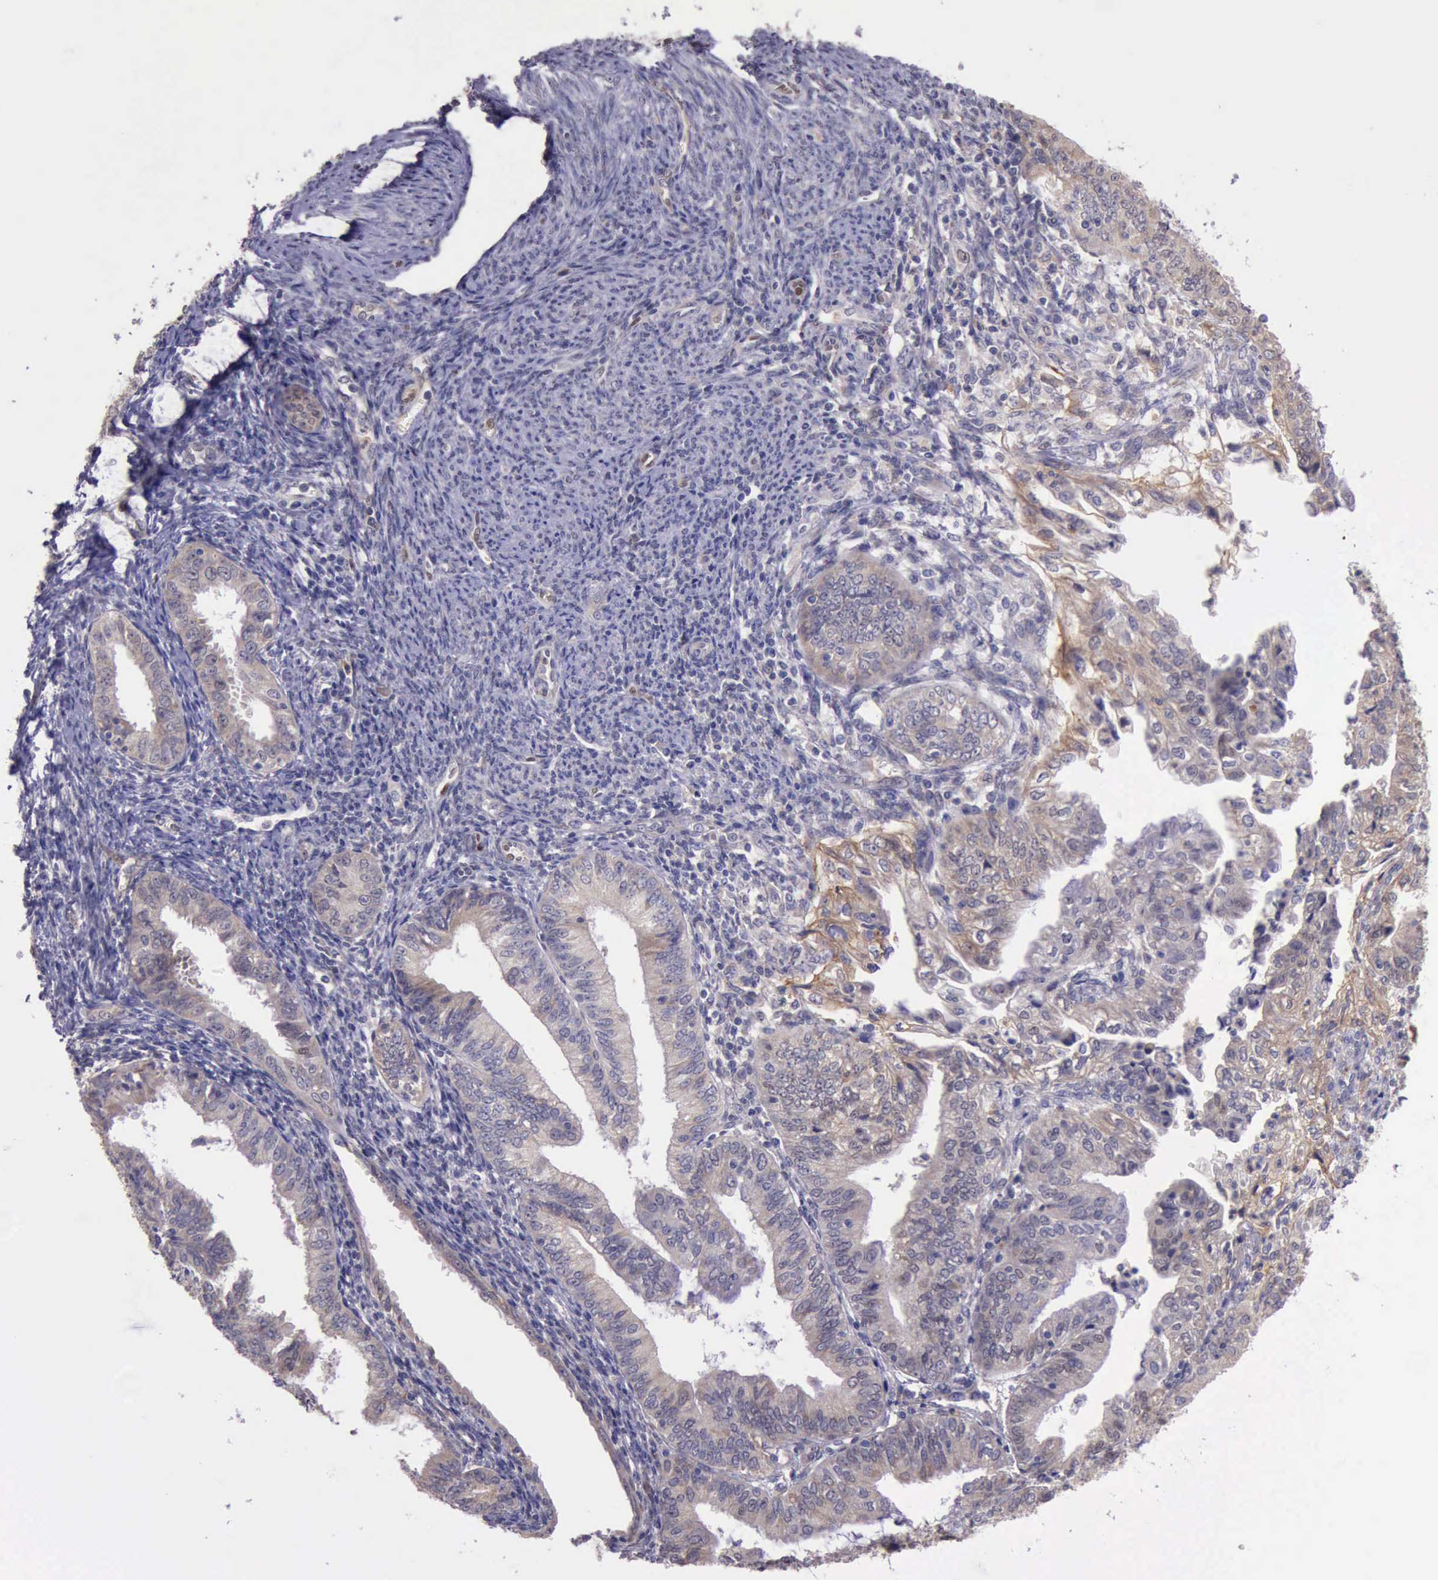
{"staining": {"intensity": "weak", "quantity": ">75%", "location": "cytoplasmic/membranous"}, "tissue": "endometrial cancer", "cell_type": "Tumor cells", "image_type": "cancer", "snomed": [{"axis": "morphology", "description": "Adenocarcinoma, NOS"}, {"axis": "topography", "description": "Endometrium"}], "caption": "Tumor cells exhibit low levels of weak cytoplasmic/membranous expression in approximately >75% of cells in adenocarcinoma (endometrial).", "gene": "PLEK2", "patient": {"sex": "female", "age": 55}}